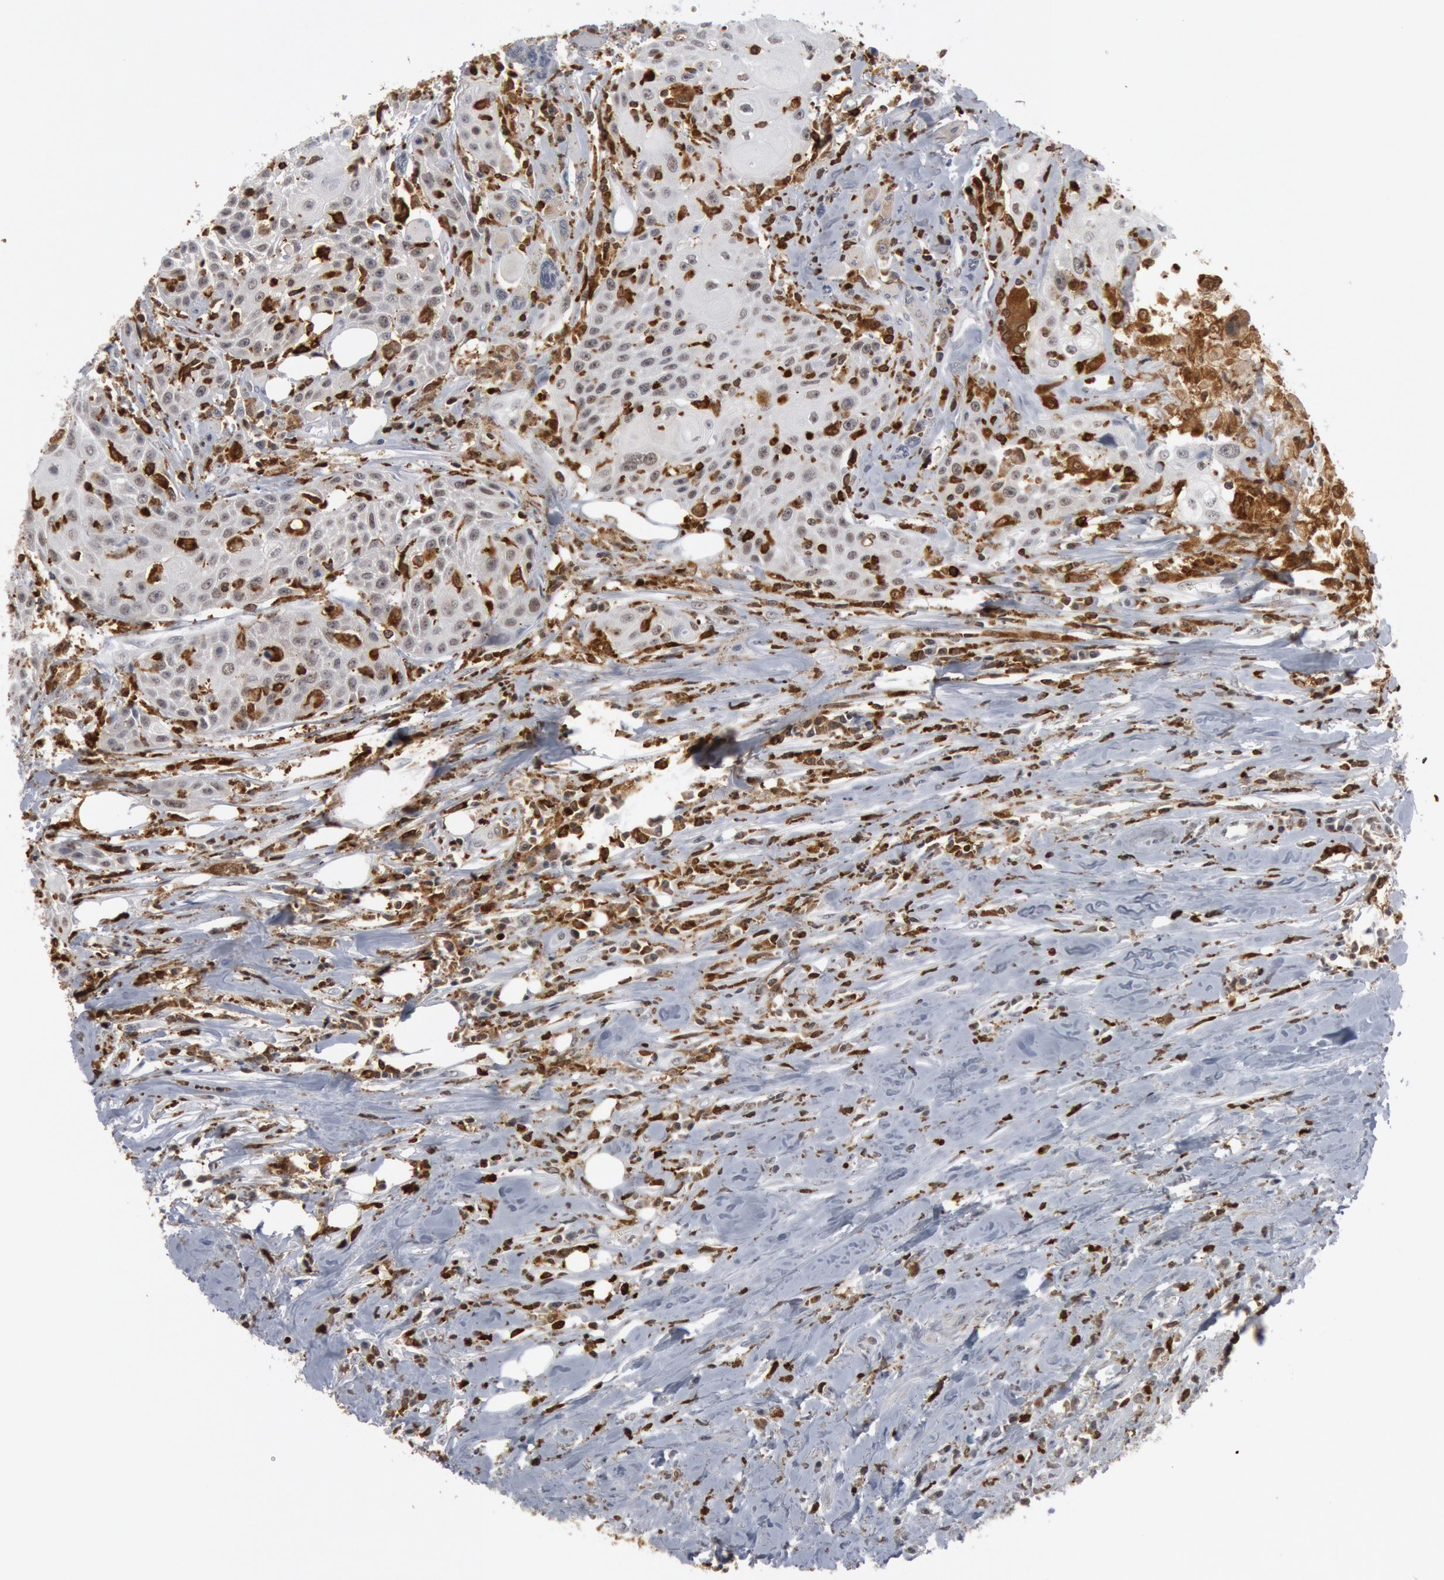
{"staining": {"intensity": "weak", "quantity": "25%-75%", "location": "nuclear"}, "tissue": "head and neck cancer", "cell_type": "Tumor cells", "image_type": "cancer", "snomed": [{"axis": "morphology", "description": "Squamous cell carcinoma, NOS"}, {"axis": "topography", "description": "Oral tissue"}, {"axis": "topography", "description": "Head-Neck"}], "caption": "Squamous cell carcinoma (head and neck) was stained to show a protein in brown. There is low levels of weak nuclear staining in about 25%-75% of tumor cells.", "gene": "PTPN6", "patient": {"sex": "female", "age": 82}}